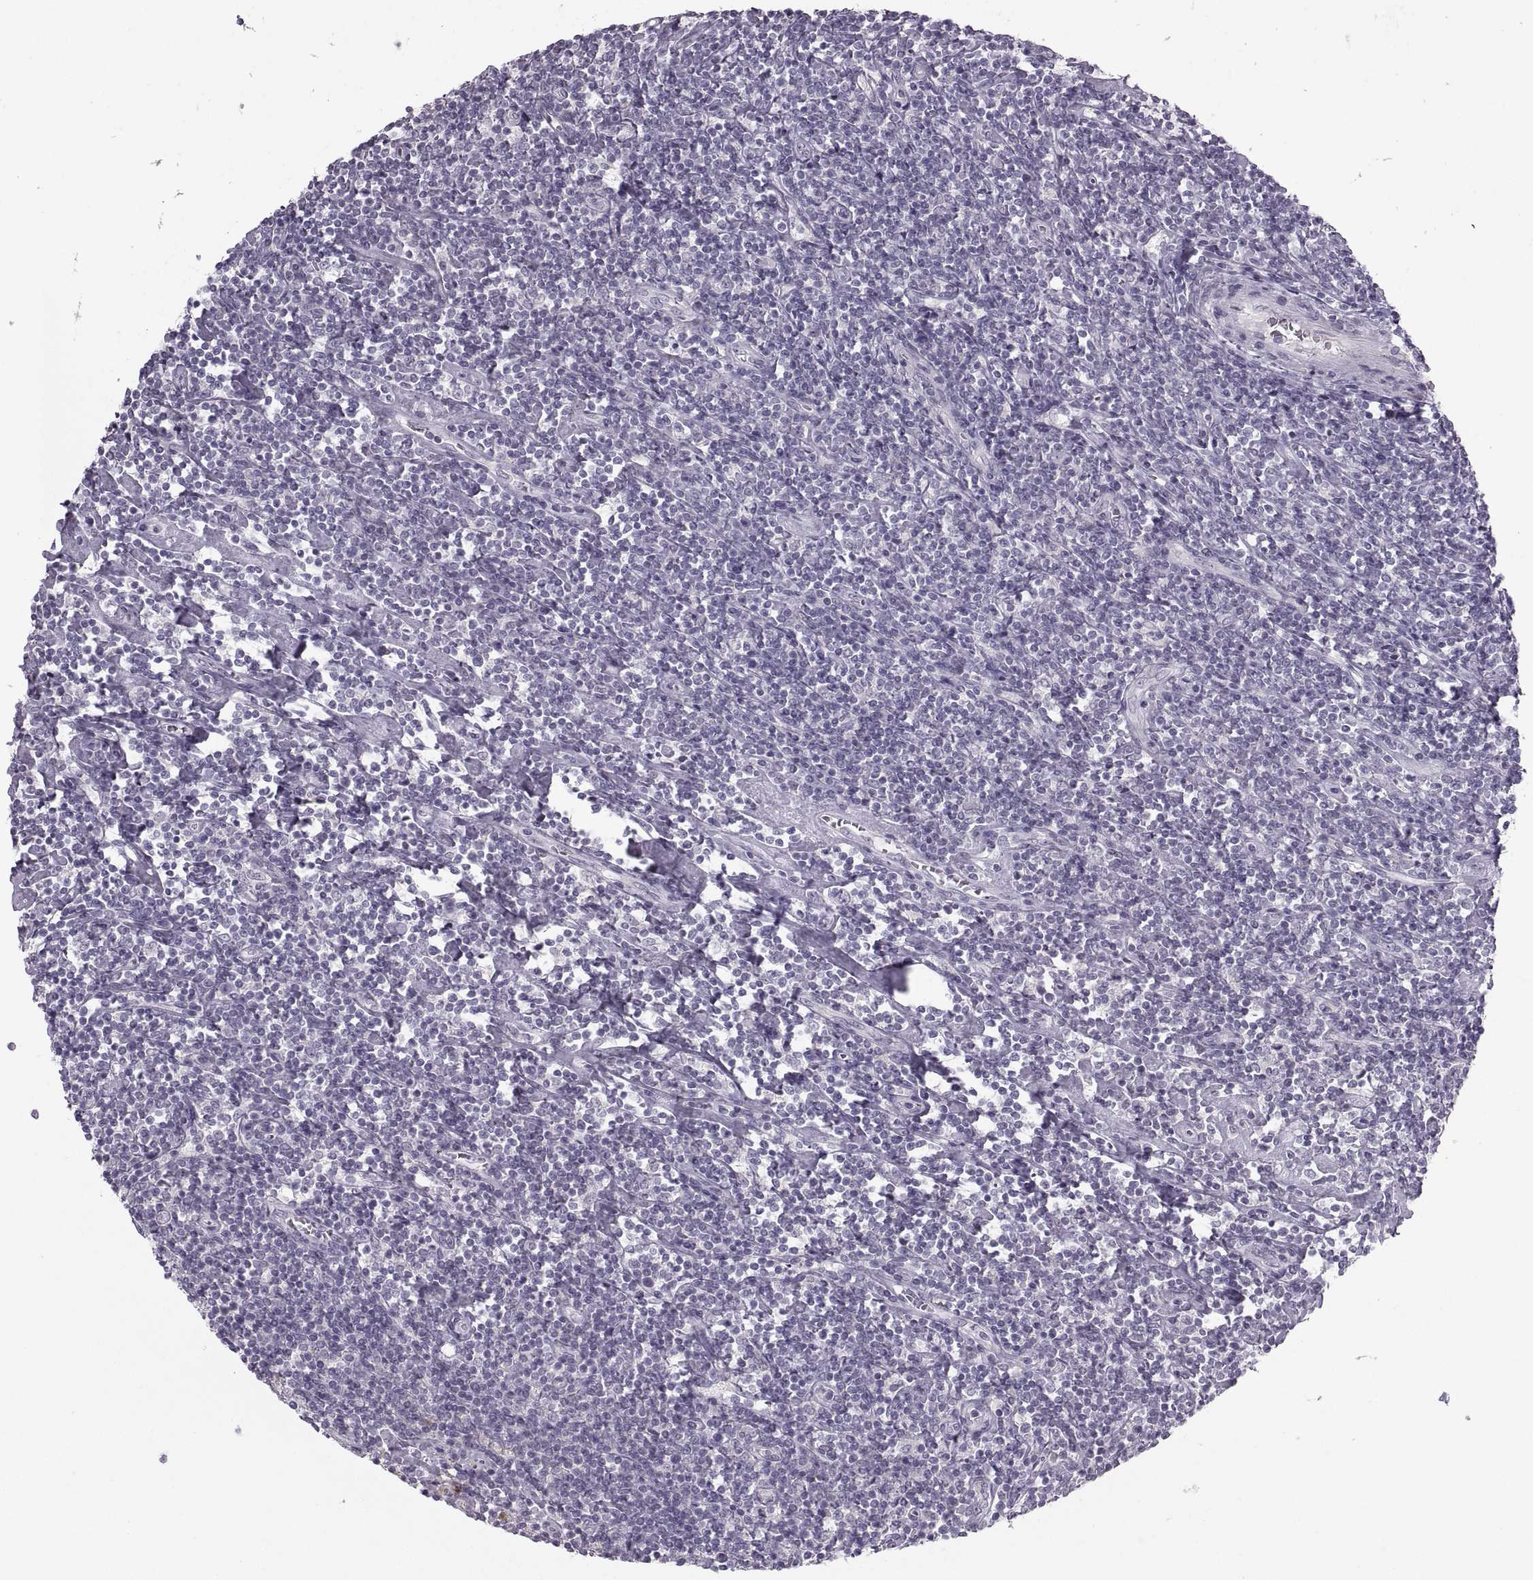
{"staining": {"intensity": "negative", "quantity": "none", "location": "none"}, "tissue": "lymphoma", "cell_type": "Tumor cells", "image_type": "cancer", "snomed": [{"axis": "morphology", "description": "Hodgkin's disease, NOS"}, {"axis": "topography", "description": "Lymph node"}], "caption": "Tumor cells are negative for protein expression in human lymphoma.", "gene": "MGAT4D", "patient": {"sex": "male", "age": 40}}